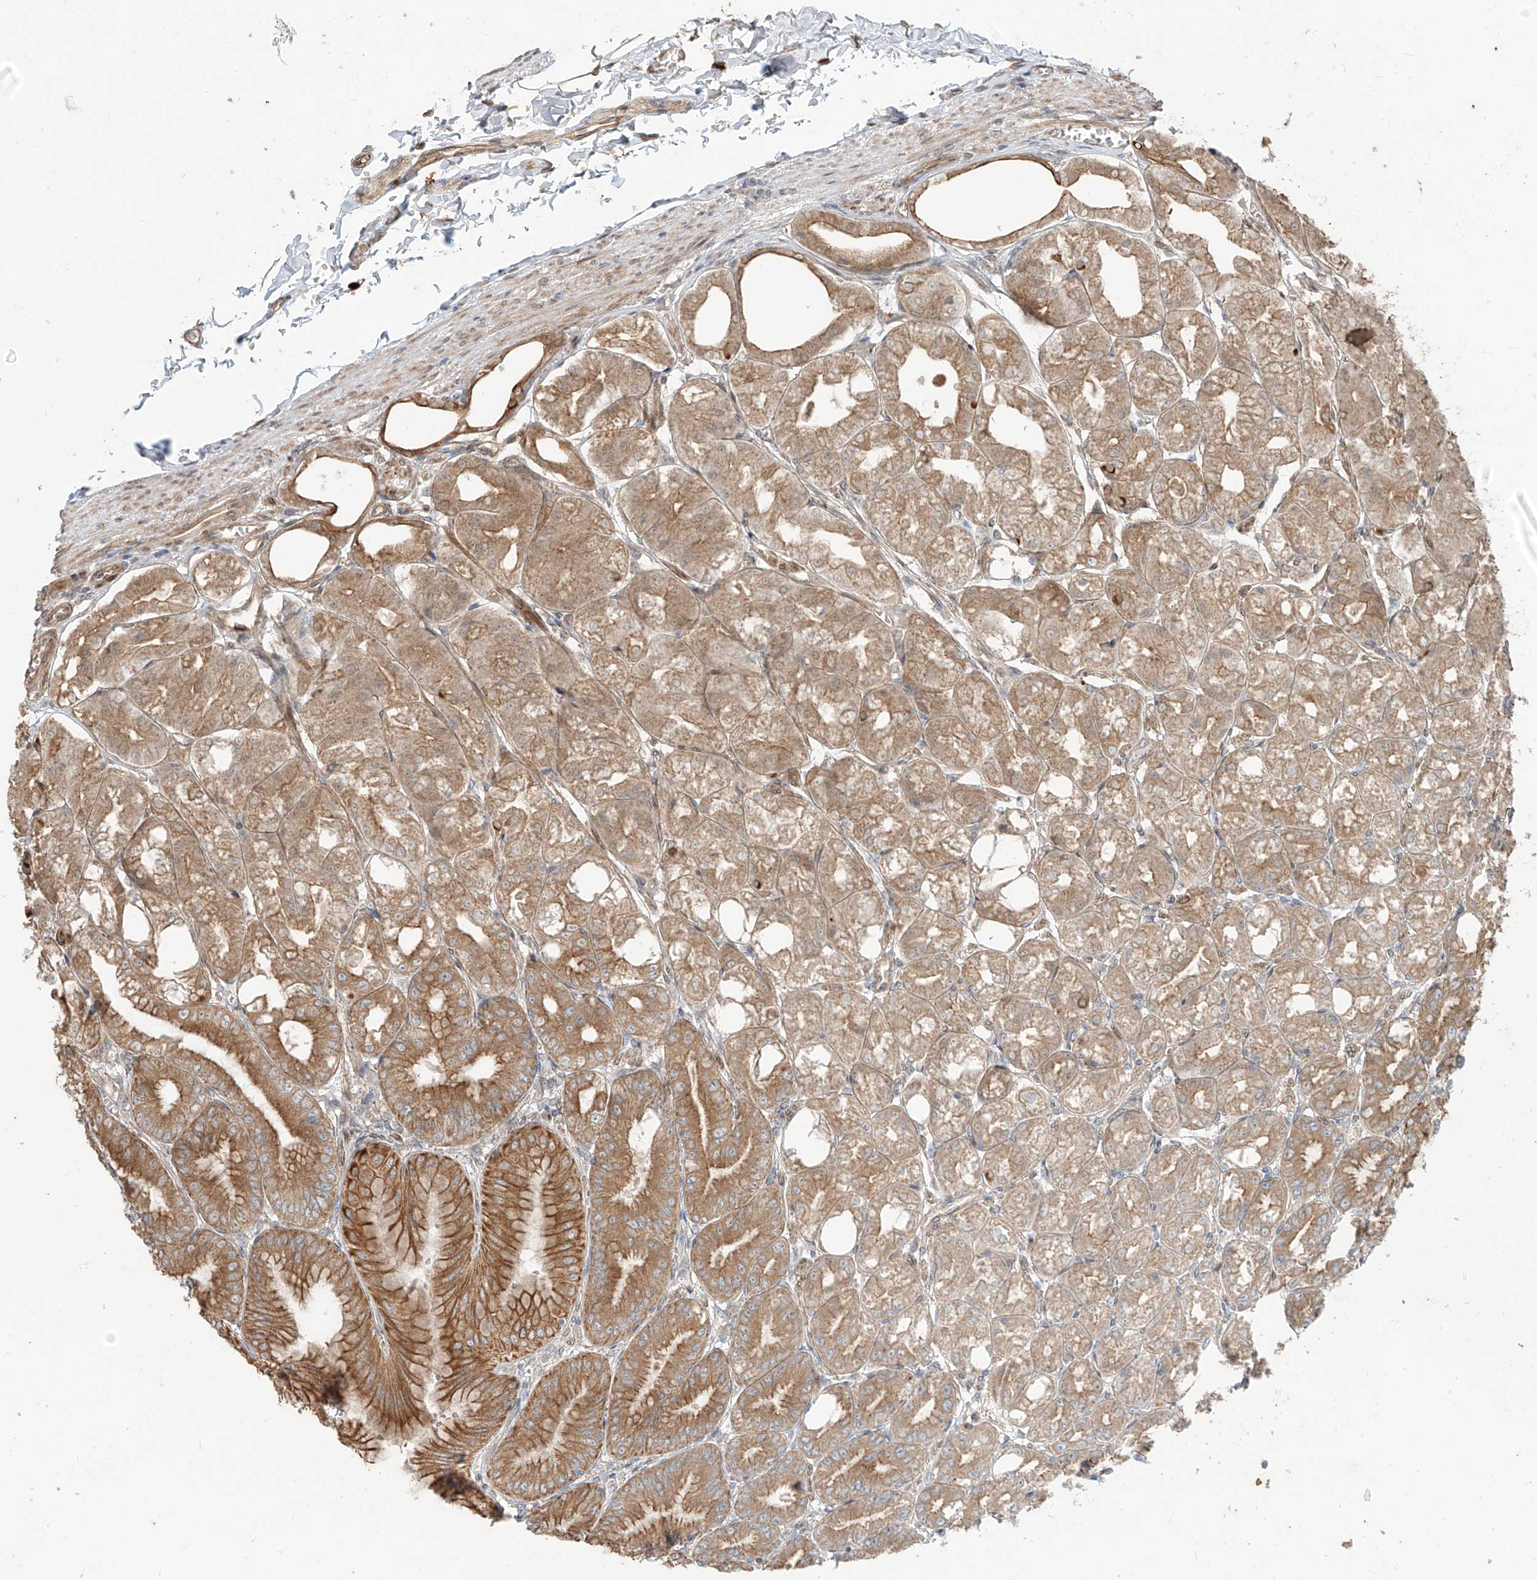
{"staining": {"intensity": "strong", "quantity": ">75%", "location": "cytoplasmic/membranous"}, "tissue": "stomach", "cell_type": "Glandular cells", "image_type": "normal", "snomed": [{"axis": "morphology", "description": "Normal tissue, NOS"}, {"axis": "topography", "description": "Stomach, lower"}], "caption": "Glandular cells show high levels of strong cytoplasmic/membranous expression in about >75% of cells in normal stomach. The staining was performed using DAB (3,3'-diaminobenzidine), with brown indicating positive protein expression. Nuclei are stained blue with hematoxylin.", "gene": "CEP162", "patient": {"sex": "male", "age": 71}}